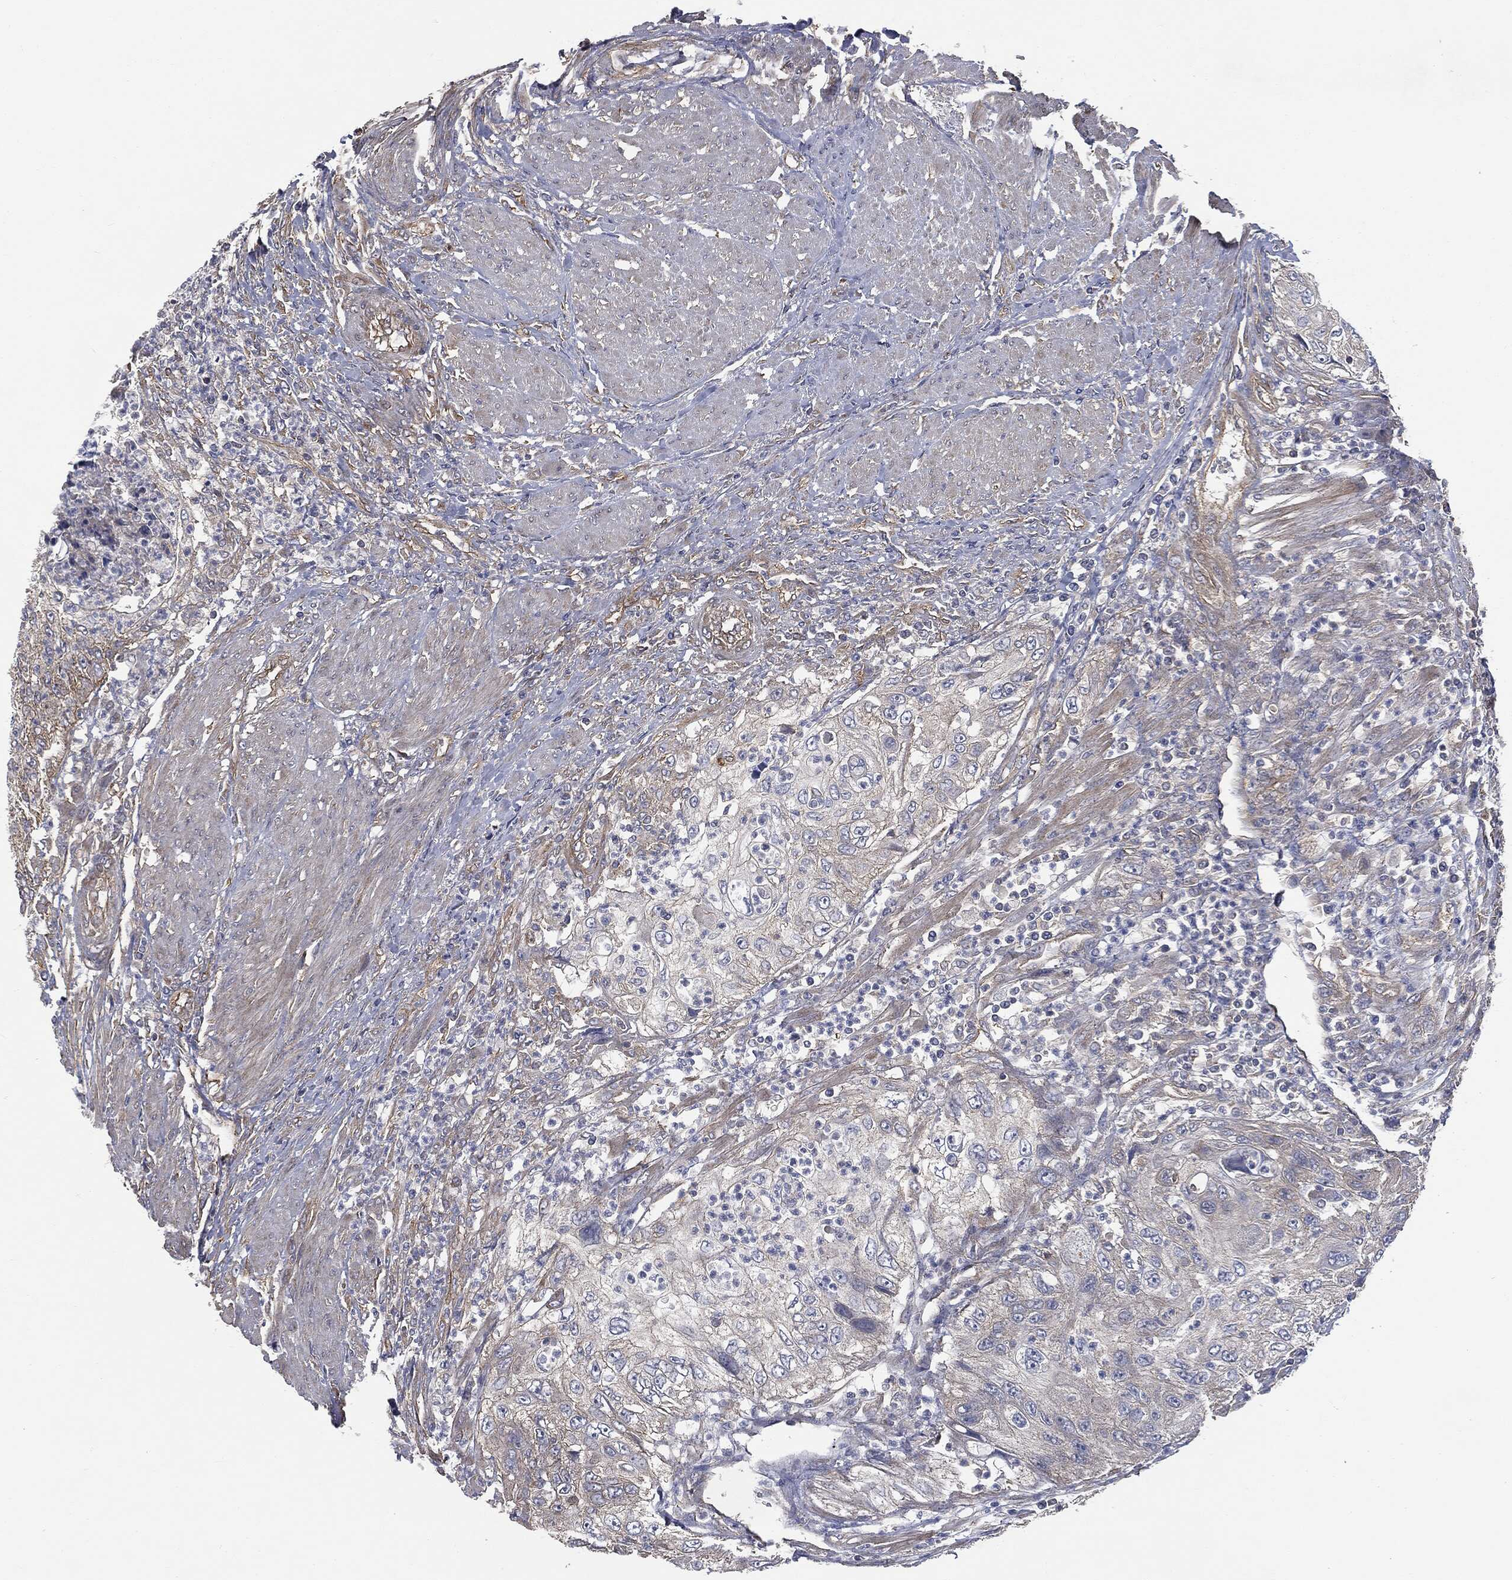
{"staining": {"intensity": "weak", "quantity": "<25%", "location": "cytoplasmic/membranous"}, "tissue": "urothelial cancer", "cell_type": "Tumor cells", "image_type": "cancer", "snomed": [{"axis": "morphology", "description": "Urothelial carcinoma, High grade"}, {"axis": "topography", "description": "Urinary bladder"}], "caption": "Tumor cells are negative for protein expression in human high-grade urothelial carcinoma. (Immunohistochemistry, brightfield microscopy, high magnification).", "gene": "EPS15L1", "patient": {"sex": "female", "age": 60}}